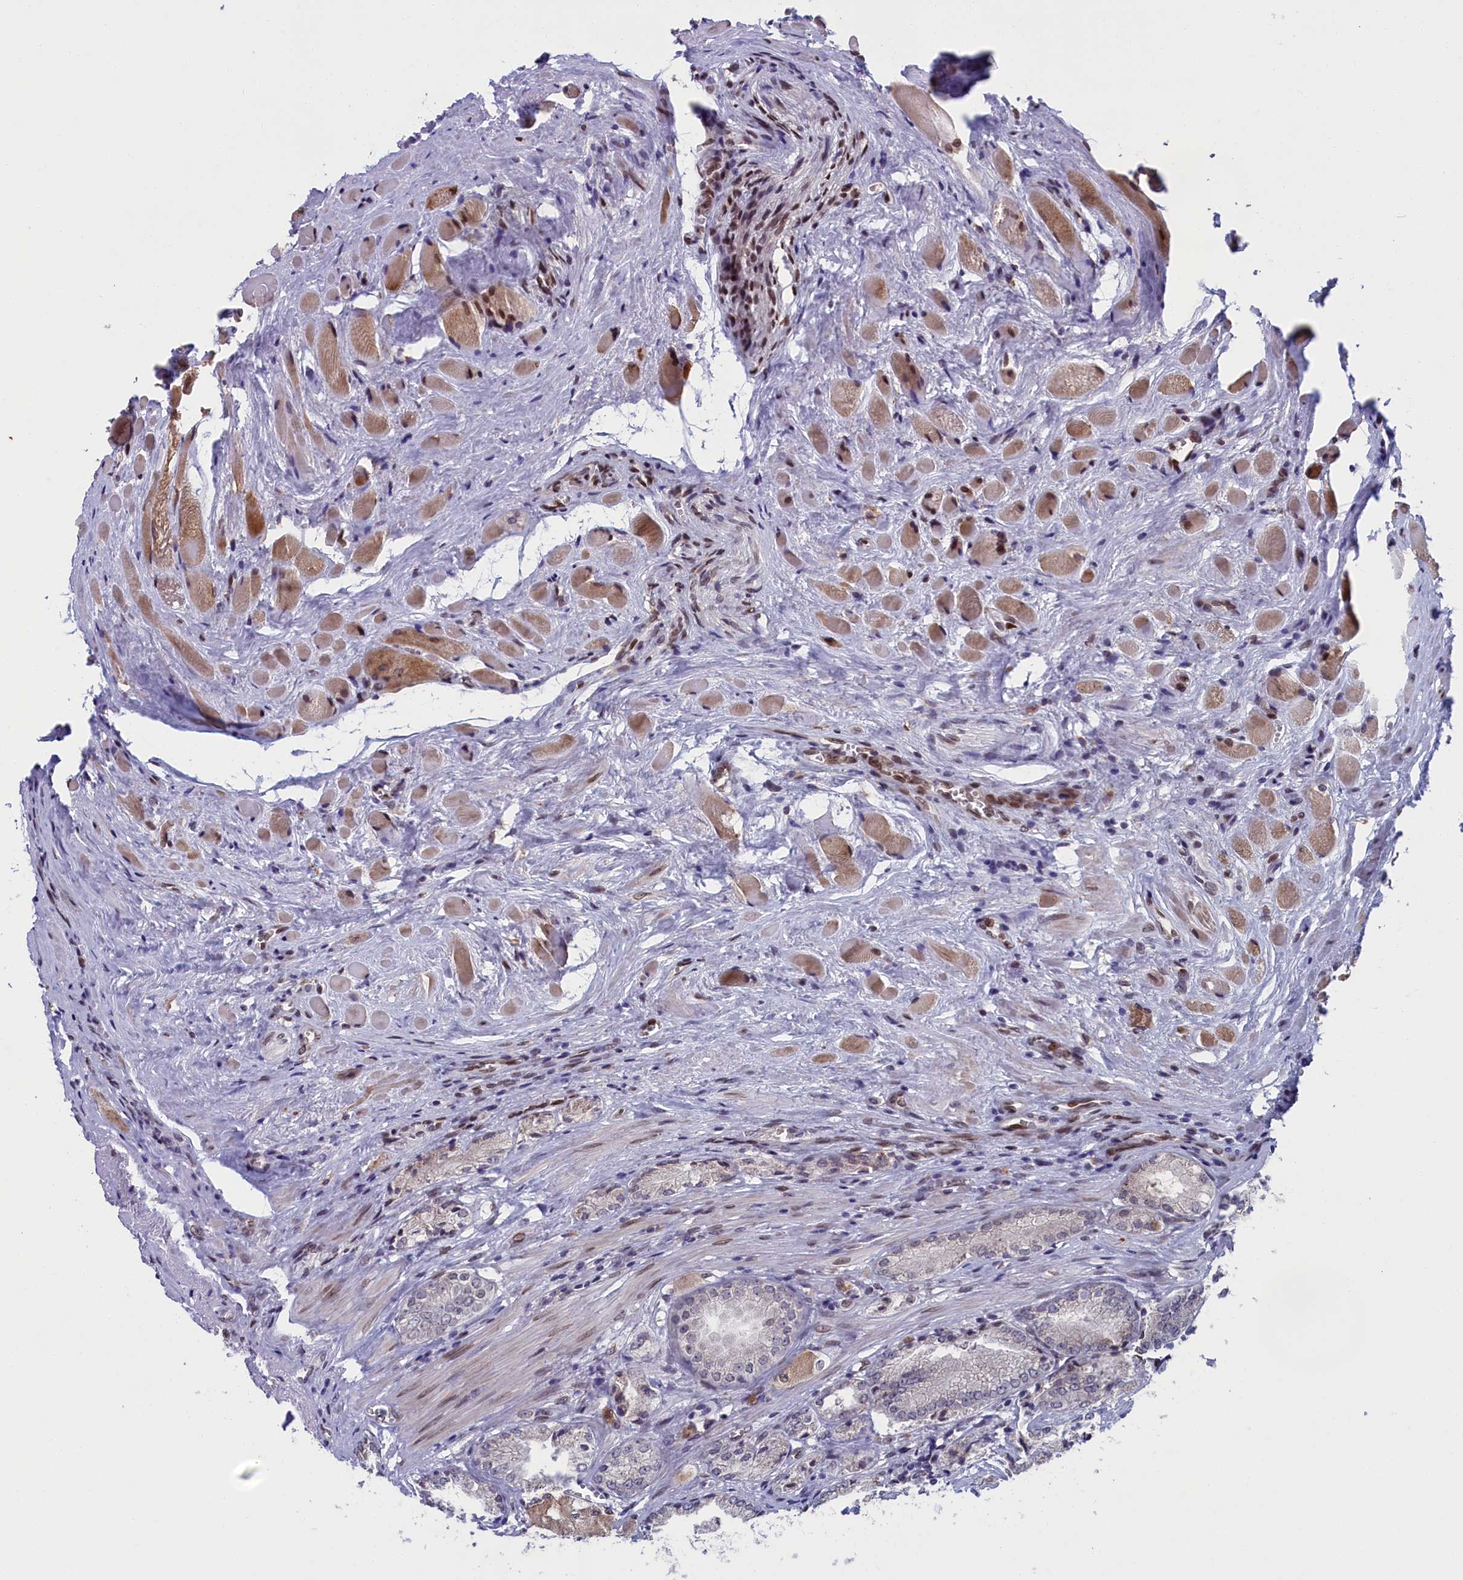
{"staining": {"intensity": "moderate", "quantity": "25%-75%", "location": "cytoplasmic/membranous"}, "tissue": "prostate cancer", "cell_type": "Tumor cells", "image_type": "cancer", "snomed": [{"axis": "morphology", "description": "Adenocarcinoma, Low grade"}, {"axis": "topography", "description": "Prostate"}], "caption": "A brown stain highlights moderate cytoplasmic/membranous staining of a protein in prostate cancer (low-grade adenocarcinoma) tumor cells.", "gene": "GPSM1", "patient": {"sex": "male", "age": 60}}